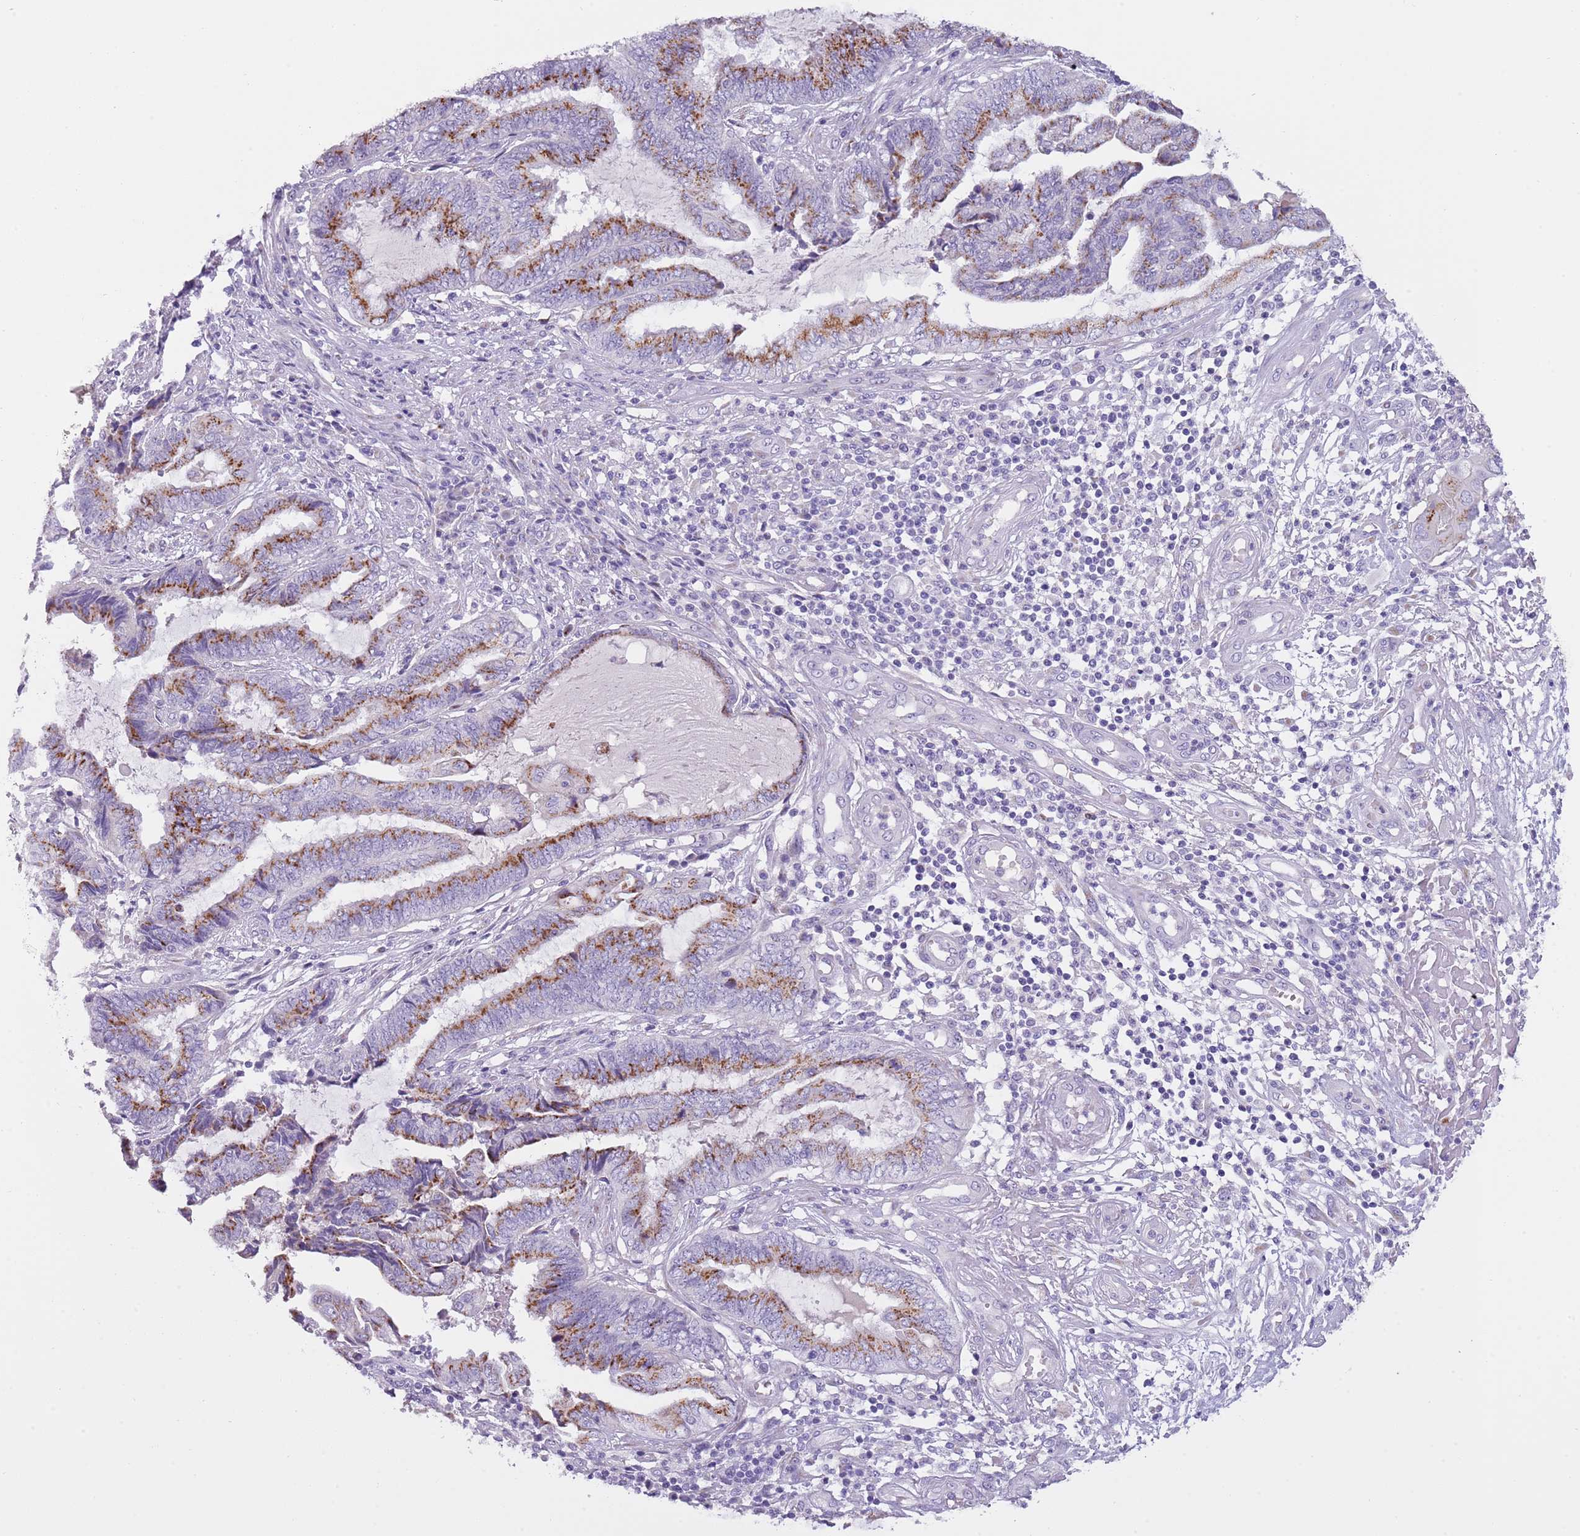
{"staining": {"intensity": "moderate", "quantity": "25%-75%", "location": "cytoplasmic/membranous"}, "tissue": "endometrial cancer", "cell_type": "Tumor cells", "image_type": "cancer", "snomed": [{"axis": "morphology", "description": "Adenocarcinoma, NOS"}, {"axis": "topography", "description": "Uterus"}, {"axis": "topography", "description": "Endometrium"}], "caption": "Human endometrial adenocarcinoma stained for a protein (brown) demonstrates moderate cytoplasmic/membranous positive positivity in about 25%-75% of tumor cells.", "gene": "NBPF6", "patient": {"sex": "female", "age": 70}}